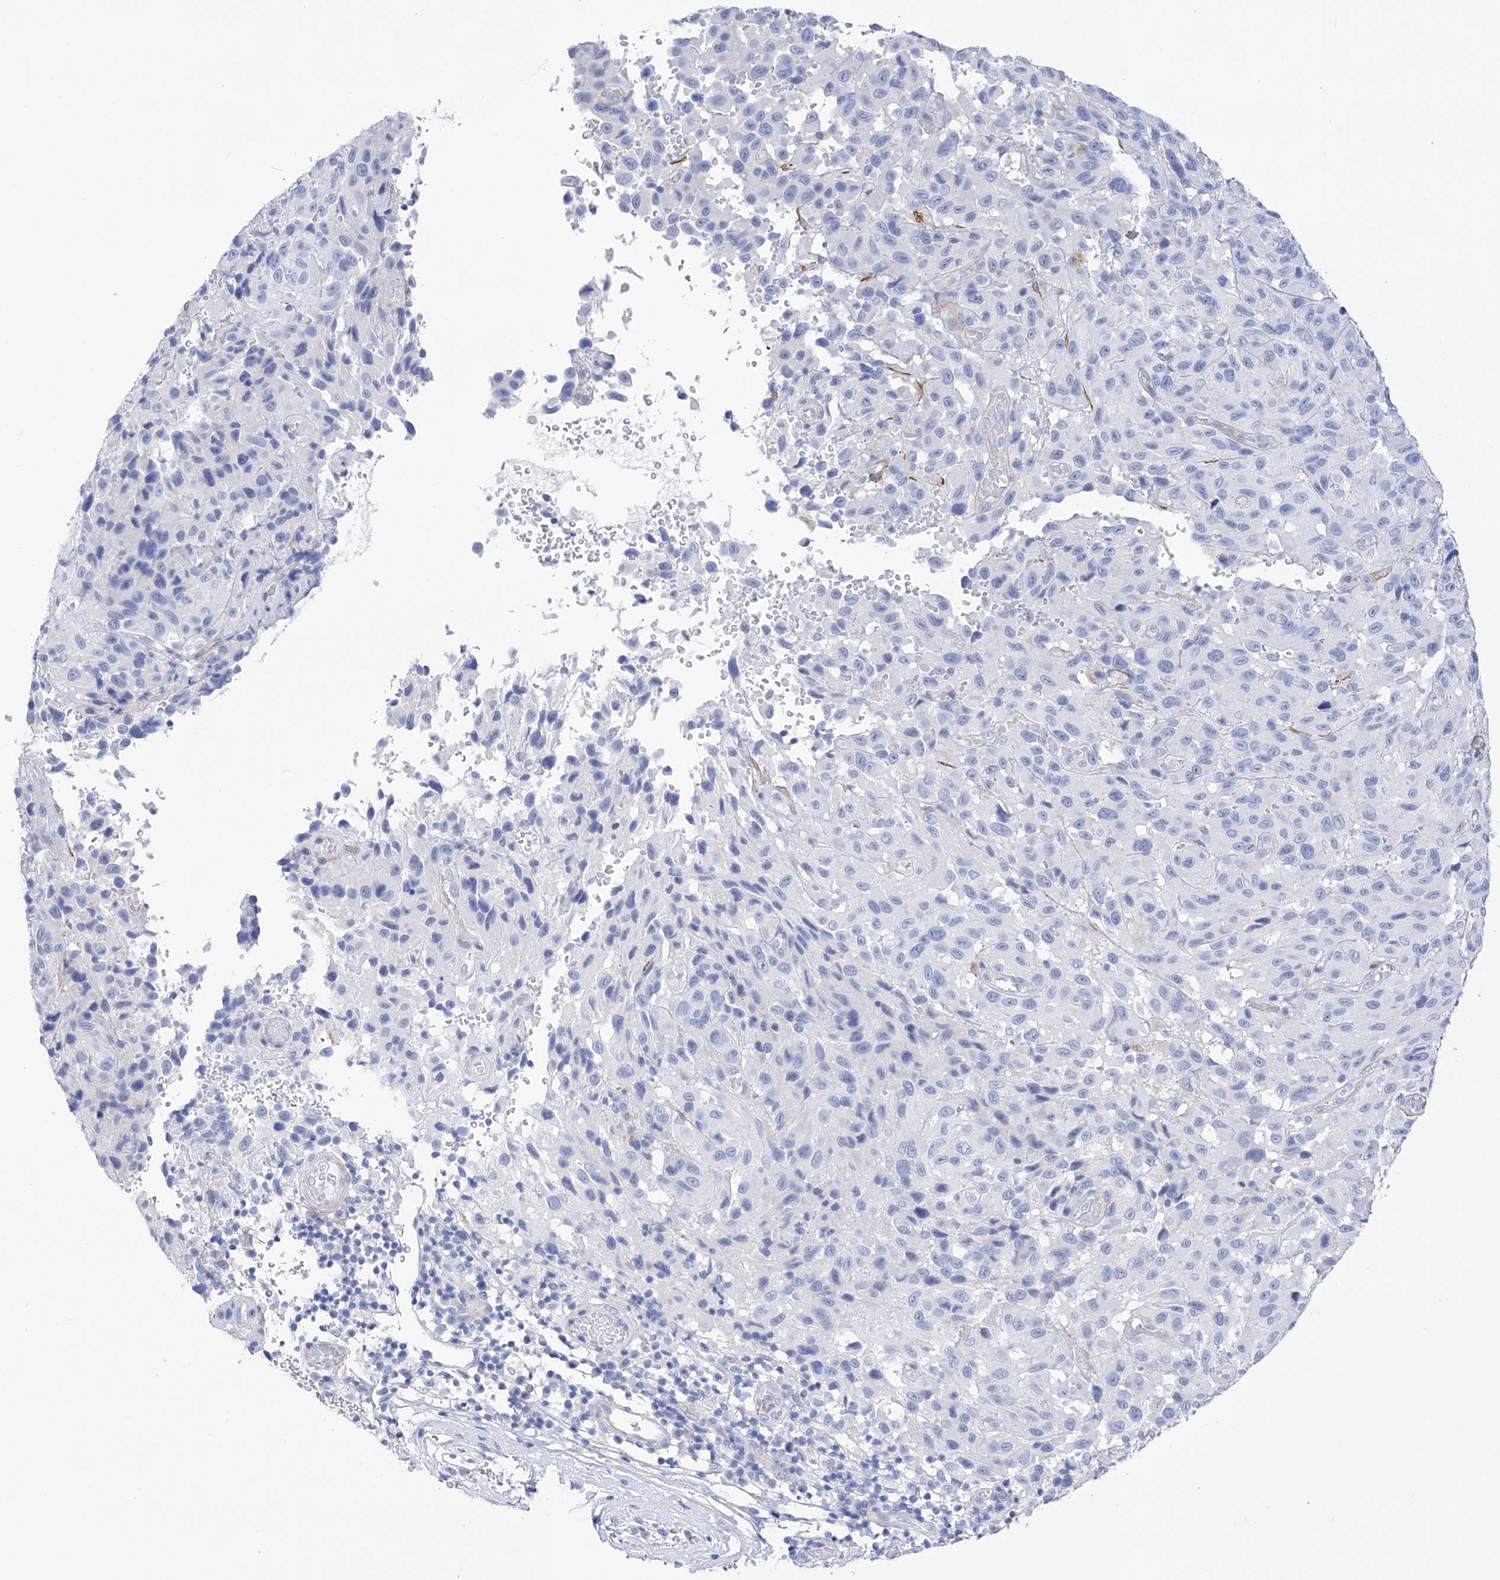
{"staining": {"intensity": "negative", "quantity": "none", "location": "none"}, "tissue": "melanoma", "cell_type": "Tumor cells", "image_type": "cancer", "snomed": [{"axis": "morphology", "description": "Malignant melanoma, NOS"}, {"axis": "topography", "description": "Skin"}], "caption": "DAB immunohistochemical staining of malignant melanoma exhibits no significant expression in tumor cells. Brightfield microscopy of IHC stained with DAB (3,3'-diaminobenzidine) (brown) and hematoxylin (blue), captured at high magnification.", "gene": "TRPC7", "patient": {"sex": "male", "age": 66}}